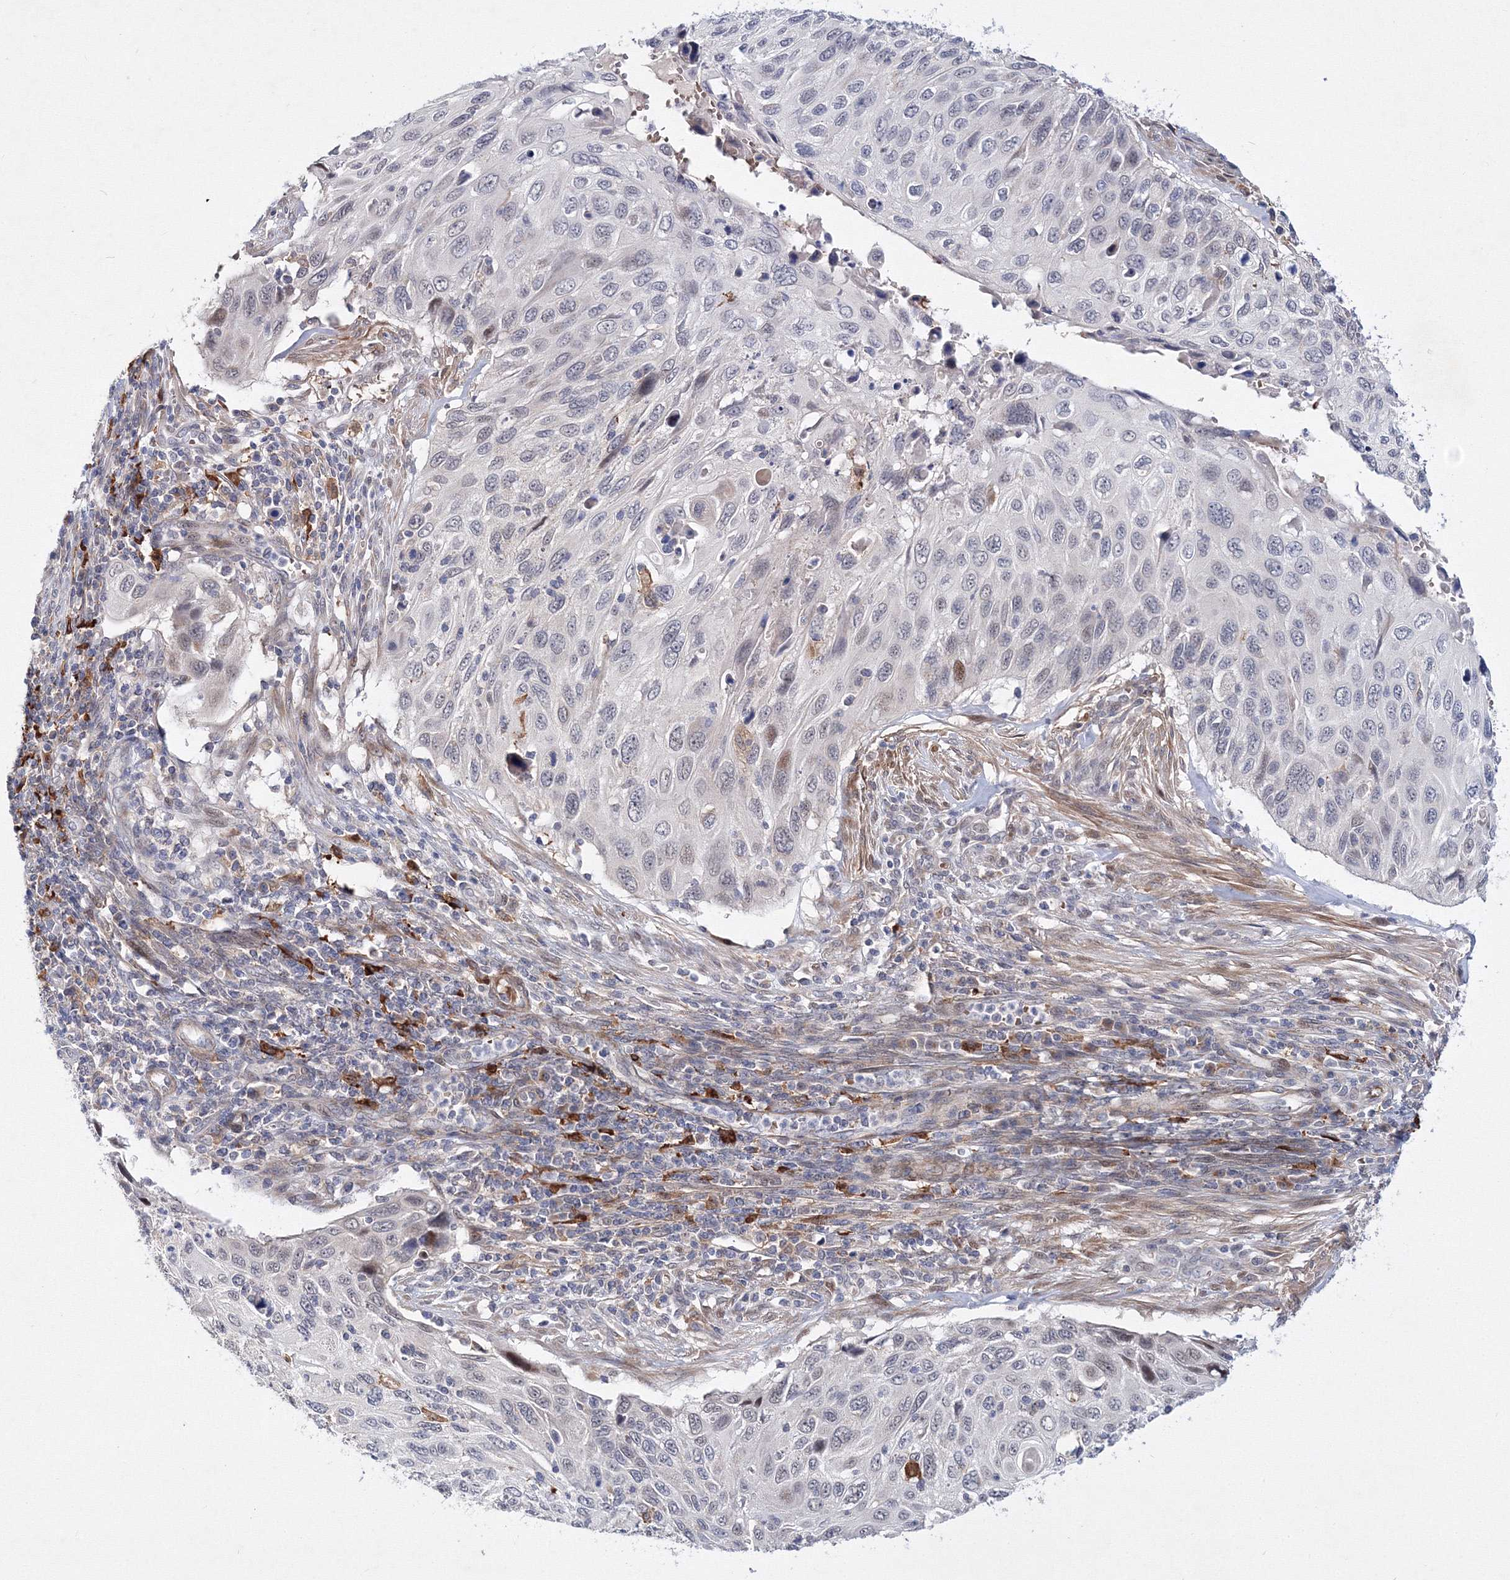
{"staining": {"intensity": "negative", "quantity": "none", "location": "none"}, "tissue": "cervical cancer", "cell_type": "Tumor cells", "image_type": "cancer", "snomed": [{"axis": "morphology", "description": "Squamous cell carcinoma, NOS"}, {"axis": "topography", "description": "Cervix"}], "caption": "This is an immunohistochemistry (IHC) photomicrograph of human cervical squamous cell carcinoma. There is no expression in tumor cells.", "gene": "C11orf52", "patient": {"sex": "female", "age": 70}}